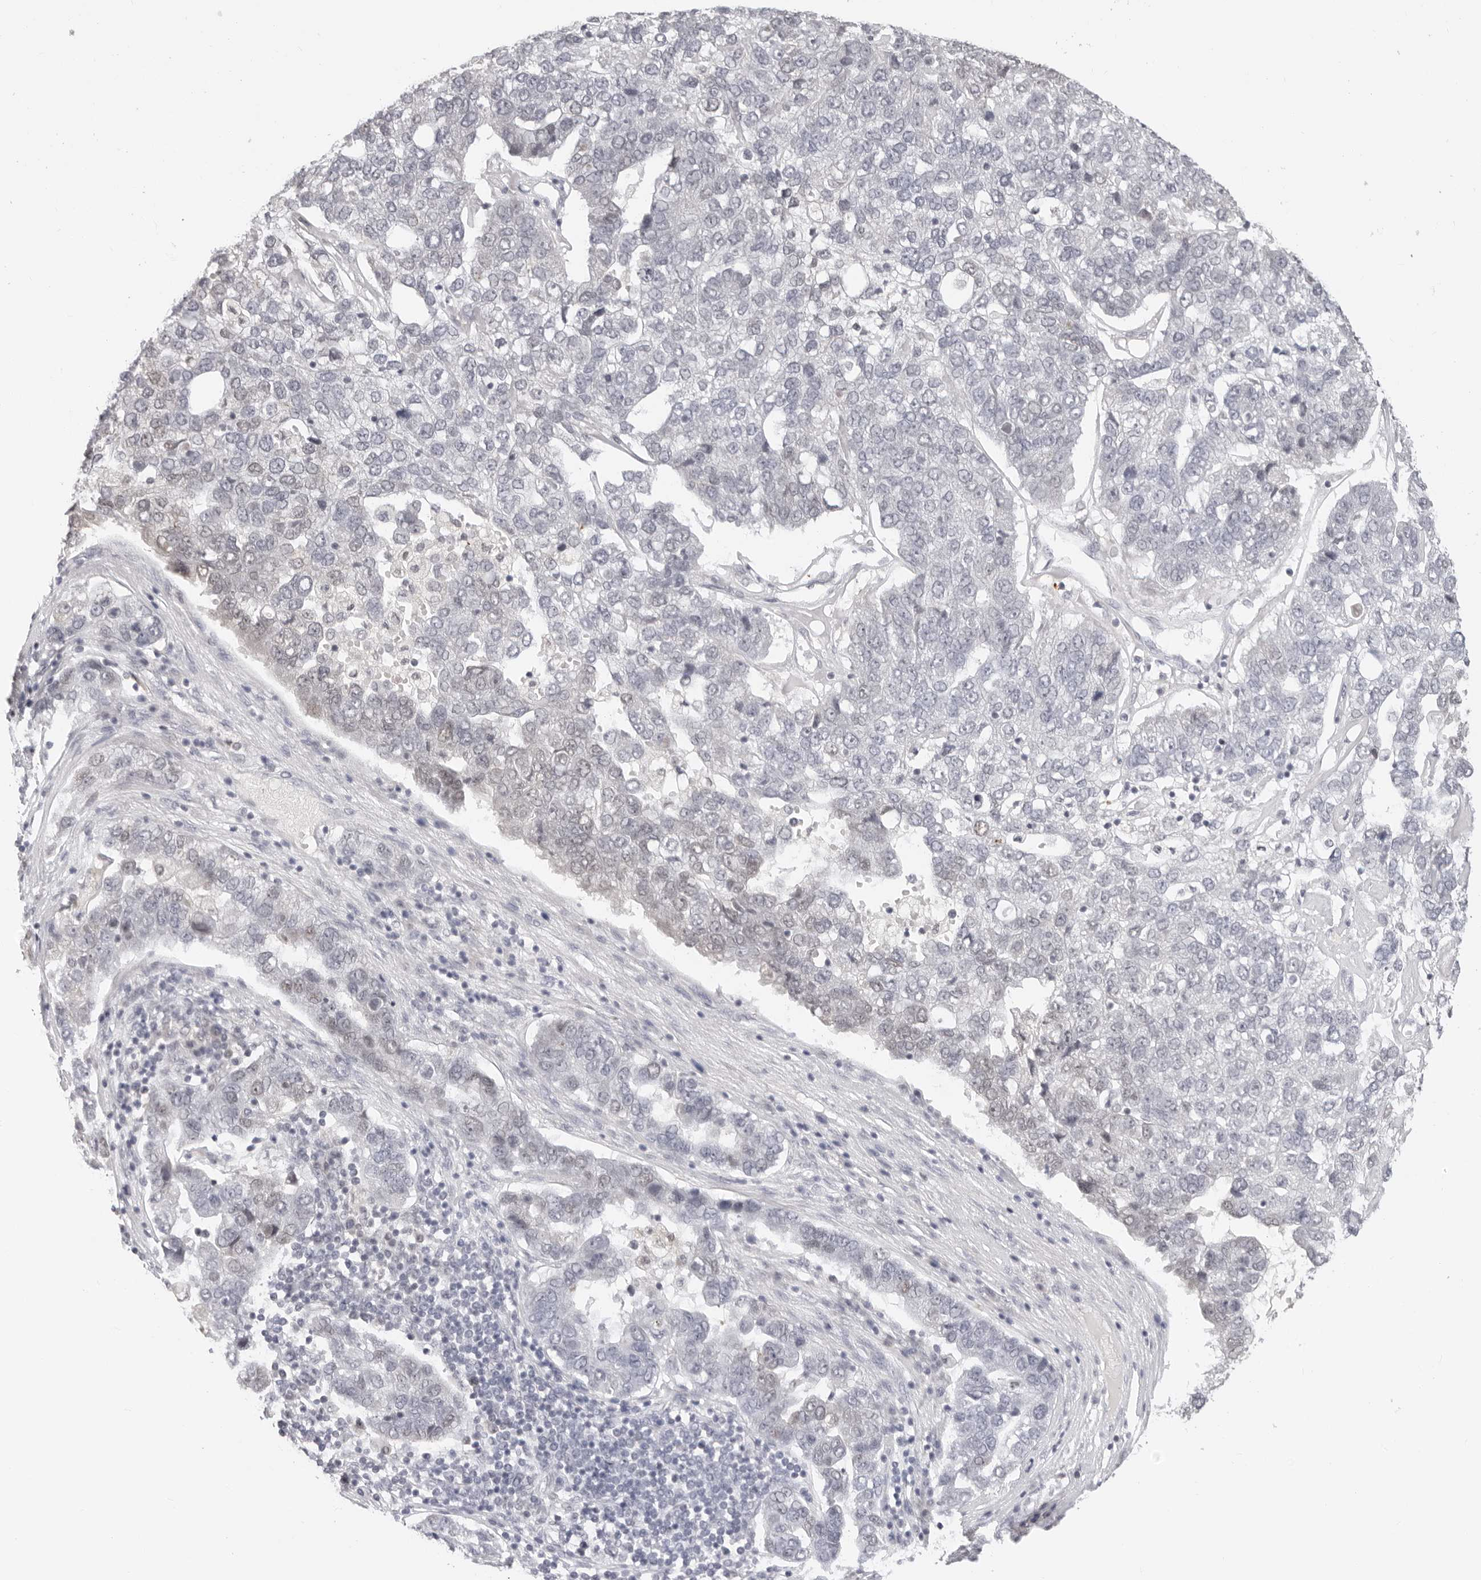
{"staining": {"intensity": "negative", "quantity": "none", "location": "none"}, "tissue": "pancreatic cancer", "cell_type": "Tumor cells", "image_type": "cancer", "snomed": [{"axis": "morphology", "description": "Adenocarcinoma, NOS"}, {"axis": "topography", "description": "Pancreas"}], "caption": "Photomicrograph shows no significant protein positivity in tumor cells of pancreatic cancer.", "gene": "MSH6", "patient": {"sex": "female", "age": 61}}